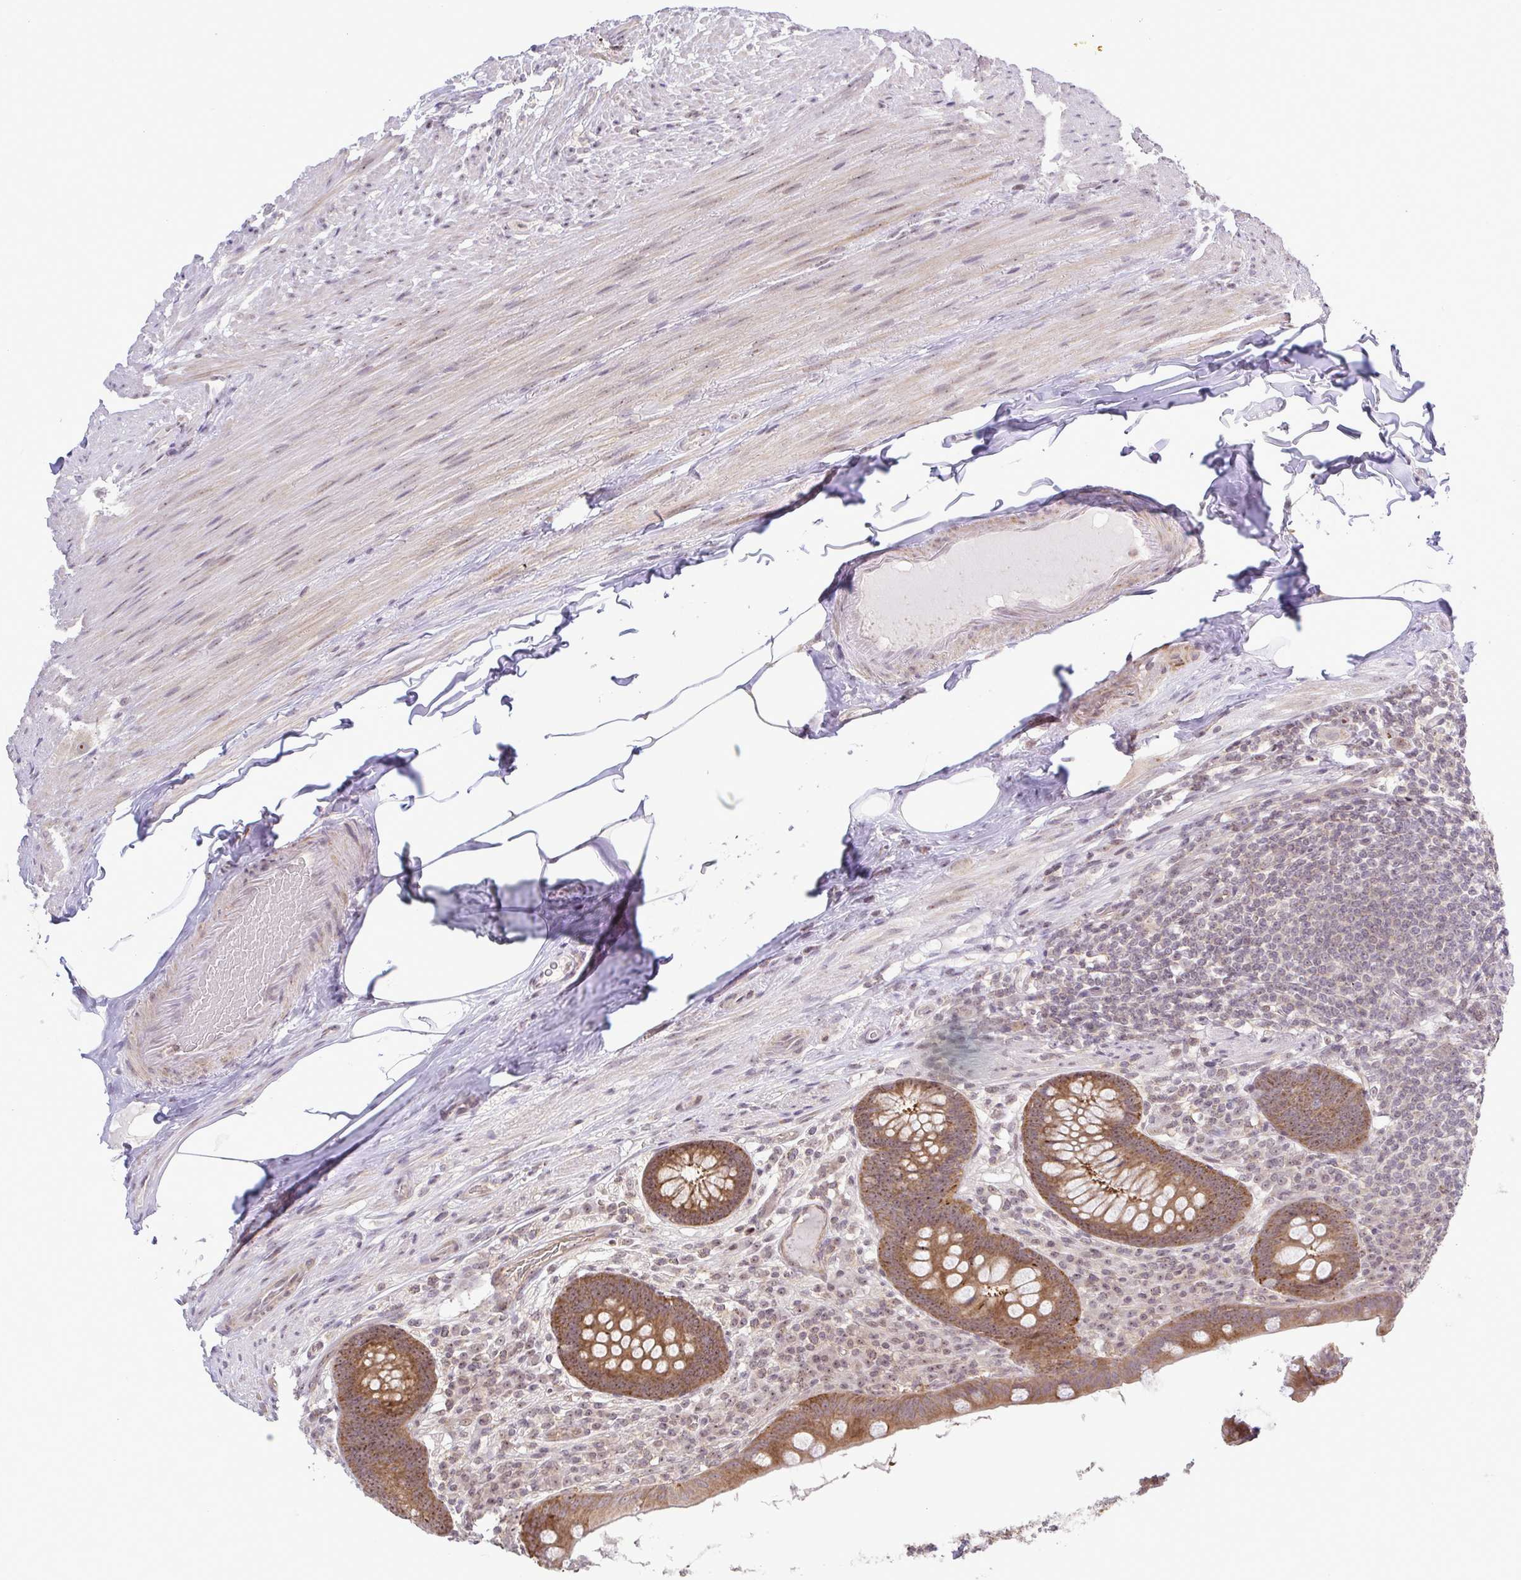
{"staining": {"intensity": "moderate", "quantity": ">75%", "location": "cytoplasmic/membranous,nuclear"}, "tissue": "appendix", "cell_type": "Glandular cells", "image_type": "normal", "snomed": [{"axis": "morphology", "description": "Normal tissue, NOS"}, {"axis": "topography", "description": "Appendix"}], "caption": "Protein staining shows moderate cytoplasmic/membranous,nuclear expression in approximately >75% of glandular cells in unremarkable appendix.", "gene": "RSL24D1", "patient": {"sex": "male", "age": 71}}